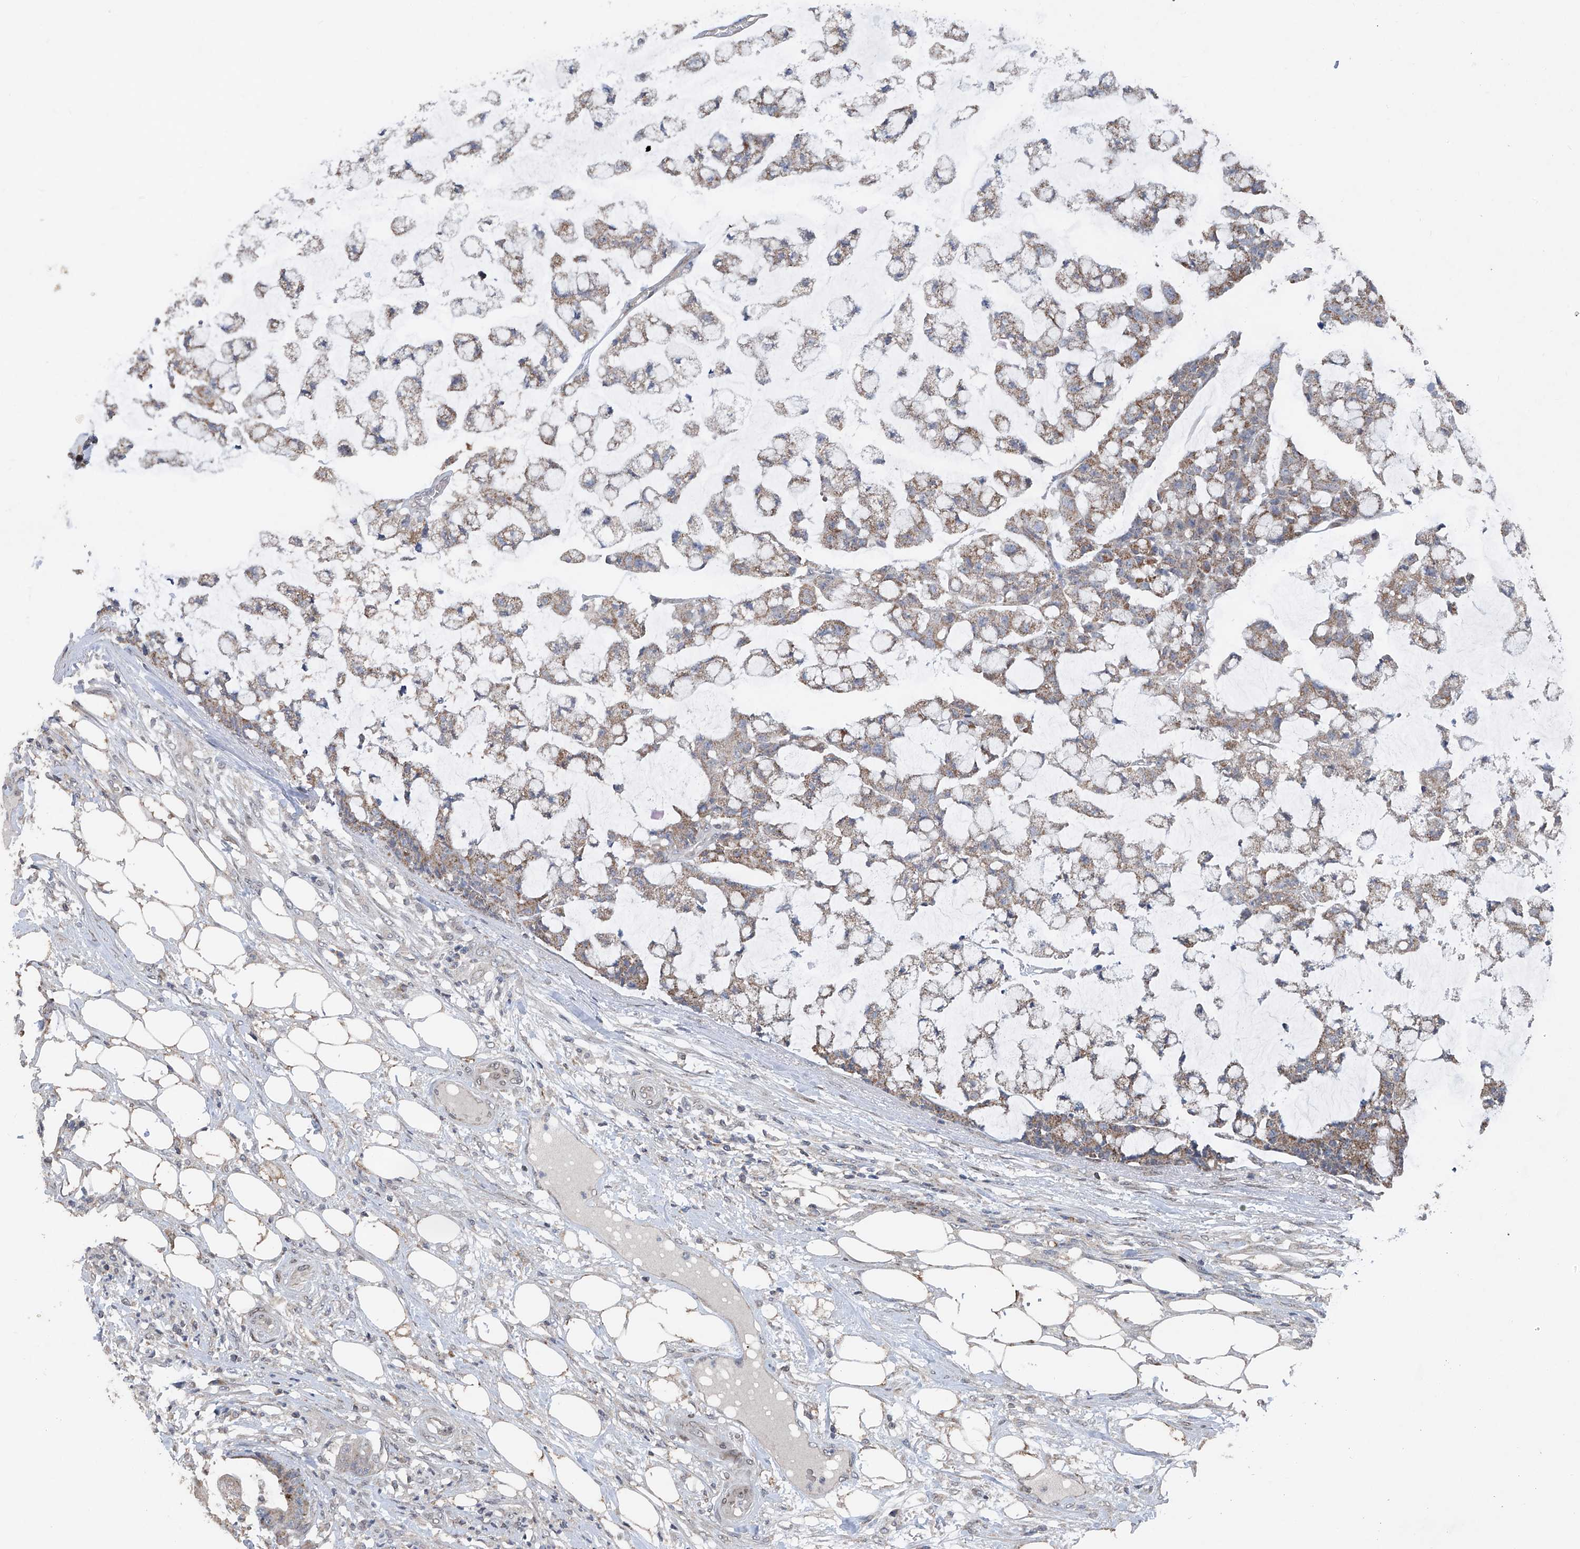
{"staining": {"intensity": "weak", "quantity": ">75%", "location": "cytoplasmic/membranous"}, "tissue": "colorectal cancer", "cell_type": "Tumor cells", "image_type": "cancer", "snomed": [{"axis": "morphology", "description": "Adenocarcinoma, NOS"}, {"axis": "topography", "description": "Colon"}], "caption": "An image of human colorectal cancer (adenocarcinoma) stained for a protein exhibits weak cytoplasmic/membranous brown staining in tumor cells.", "gene": "BCKDHB", "patient": {"sex": "female", "age": 84}}